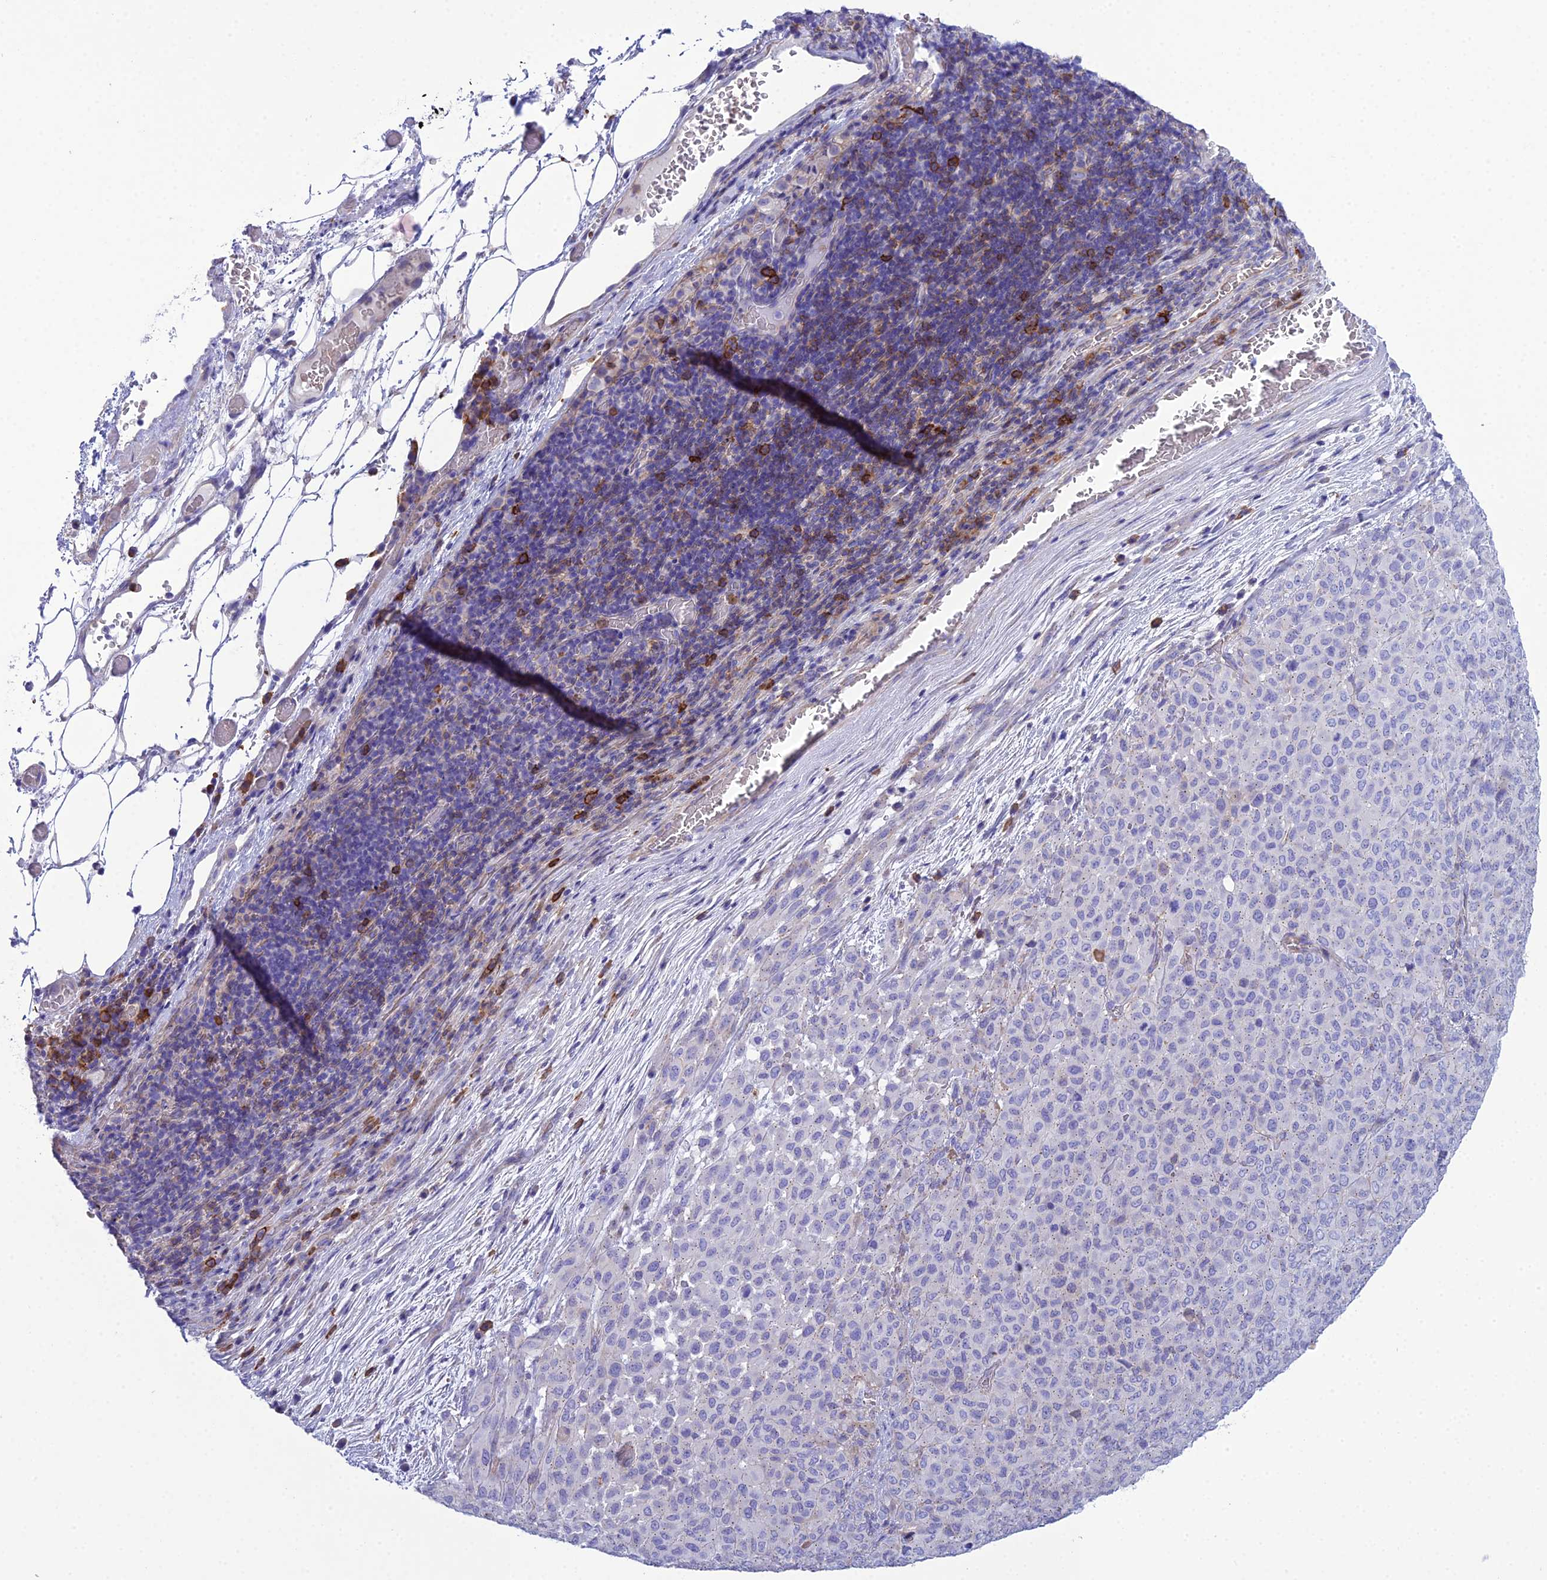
{"staining": {"intensity": "negative", "quantity": "none", "location": "none"}, "tissue": "melanoma", "cell_type": "Tumor cells", "image_type": "cancer", "snomed": [{"axis": "morphology", "description": "Malignant melanoma, Metastatic site"}, {"axis": "topography", "description": "Skin"}], "caption": "High power microscopy histopathology image of an immunohistochemistry (IHC) micrograph of melanoma, revealing no significant expression in tumor cells.", "gene": "OR1Q1", "patient": {"sex": "female", "age": 81}}